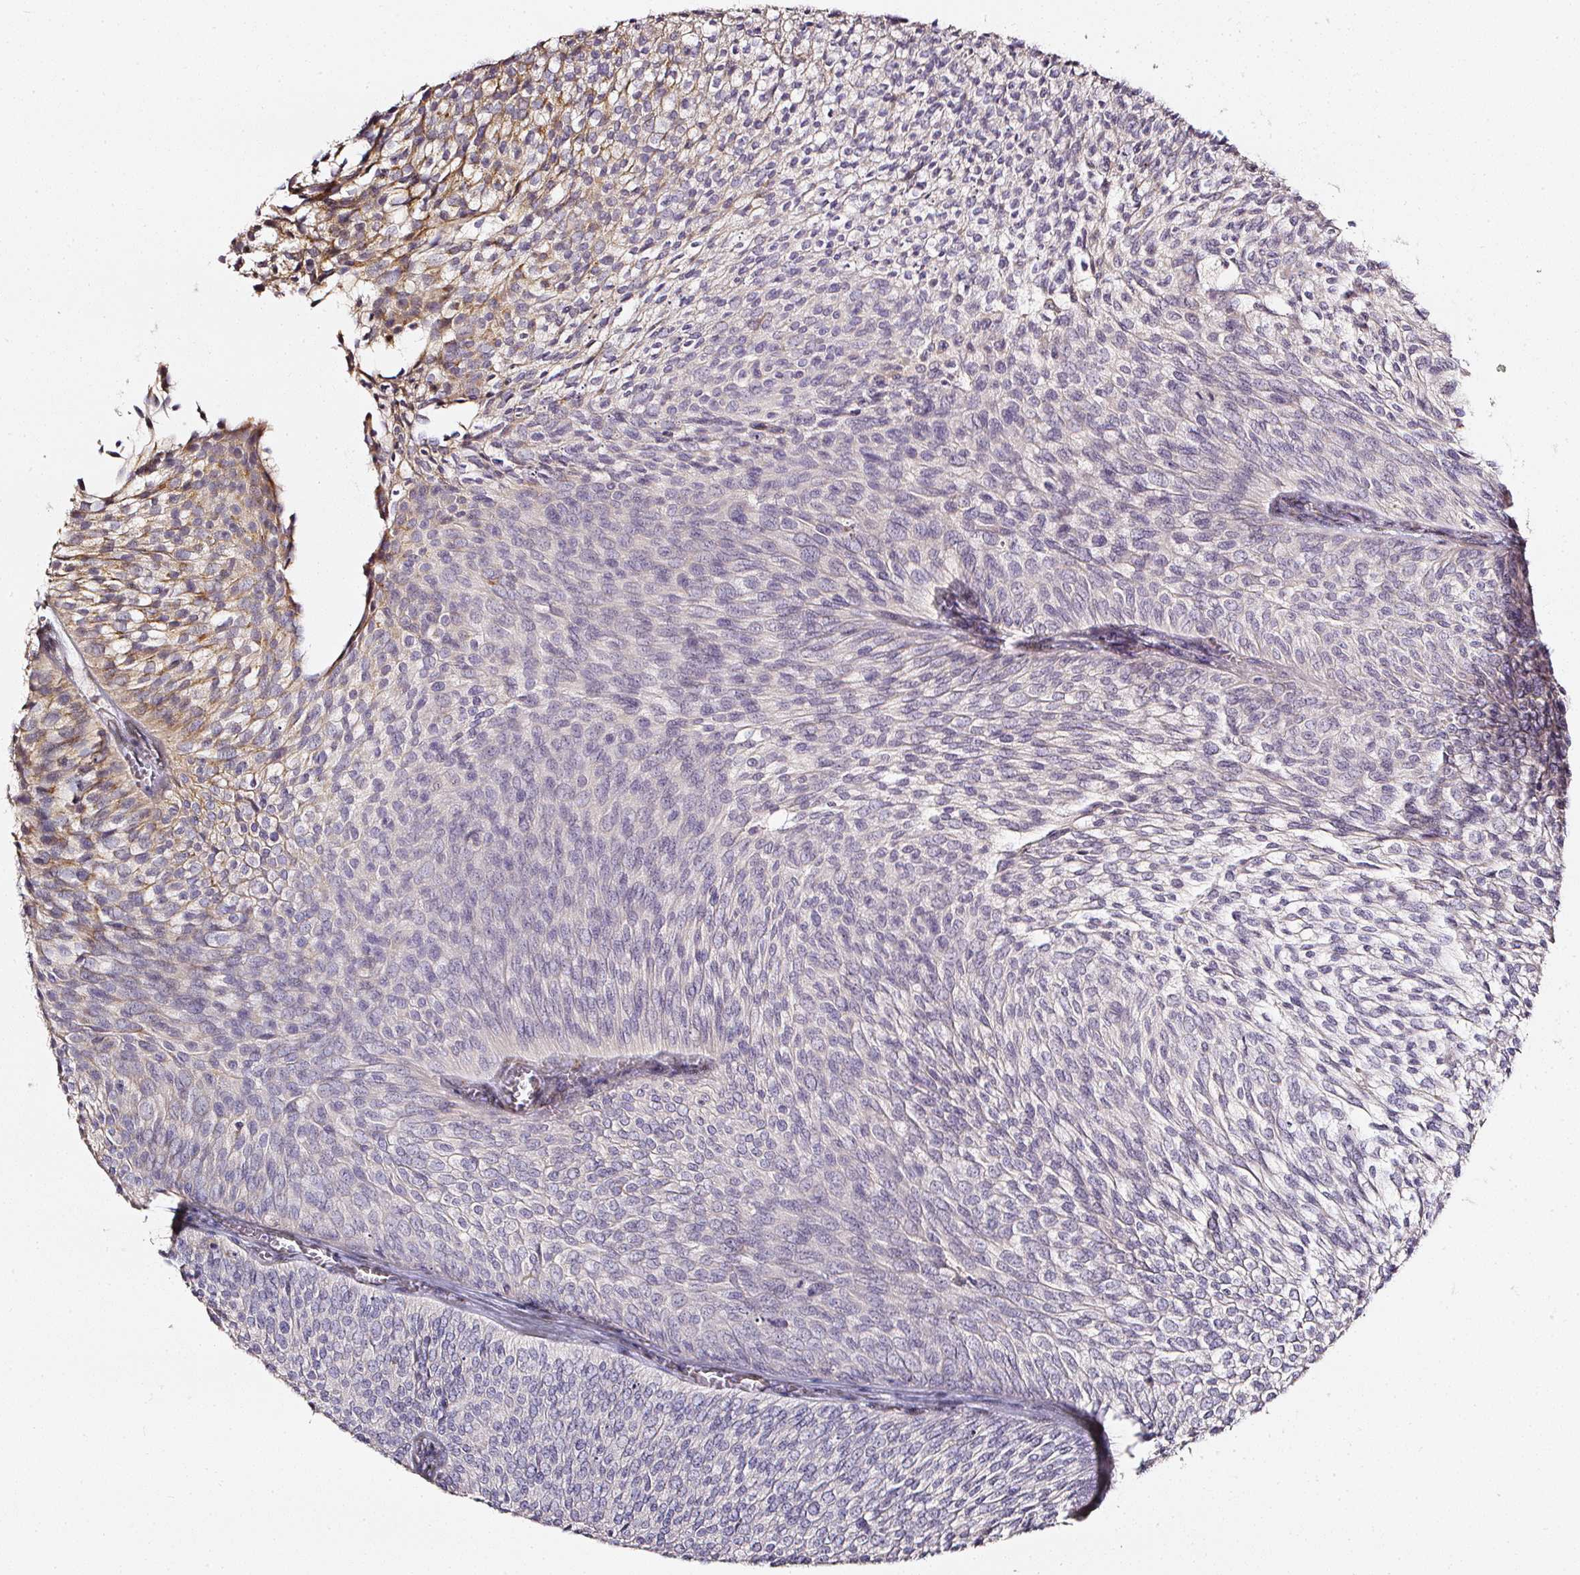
{"staining": {"intensity": "moderate", "quantity": "<25%", "location": "cytoplasmic/membranous"}, "tissue": "urothelial cancer", "cell_type": "Tumor cells", "image_type": "cancer", "snomed": [{"axis": "morphology", "description": "Urothelial carcinoma, Low grade"}, {"axis": "topography", "description": "Urinary bladder"}], "caption": "Immunohistochemical staining of human urothelial cancer reveals low levels of moderate cytoplasmic/membranous protein expression in about <25% of tumor cells.", "gene": "NTRK1", "patient": {"sex": "male", "age": 91}}